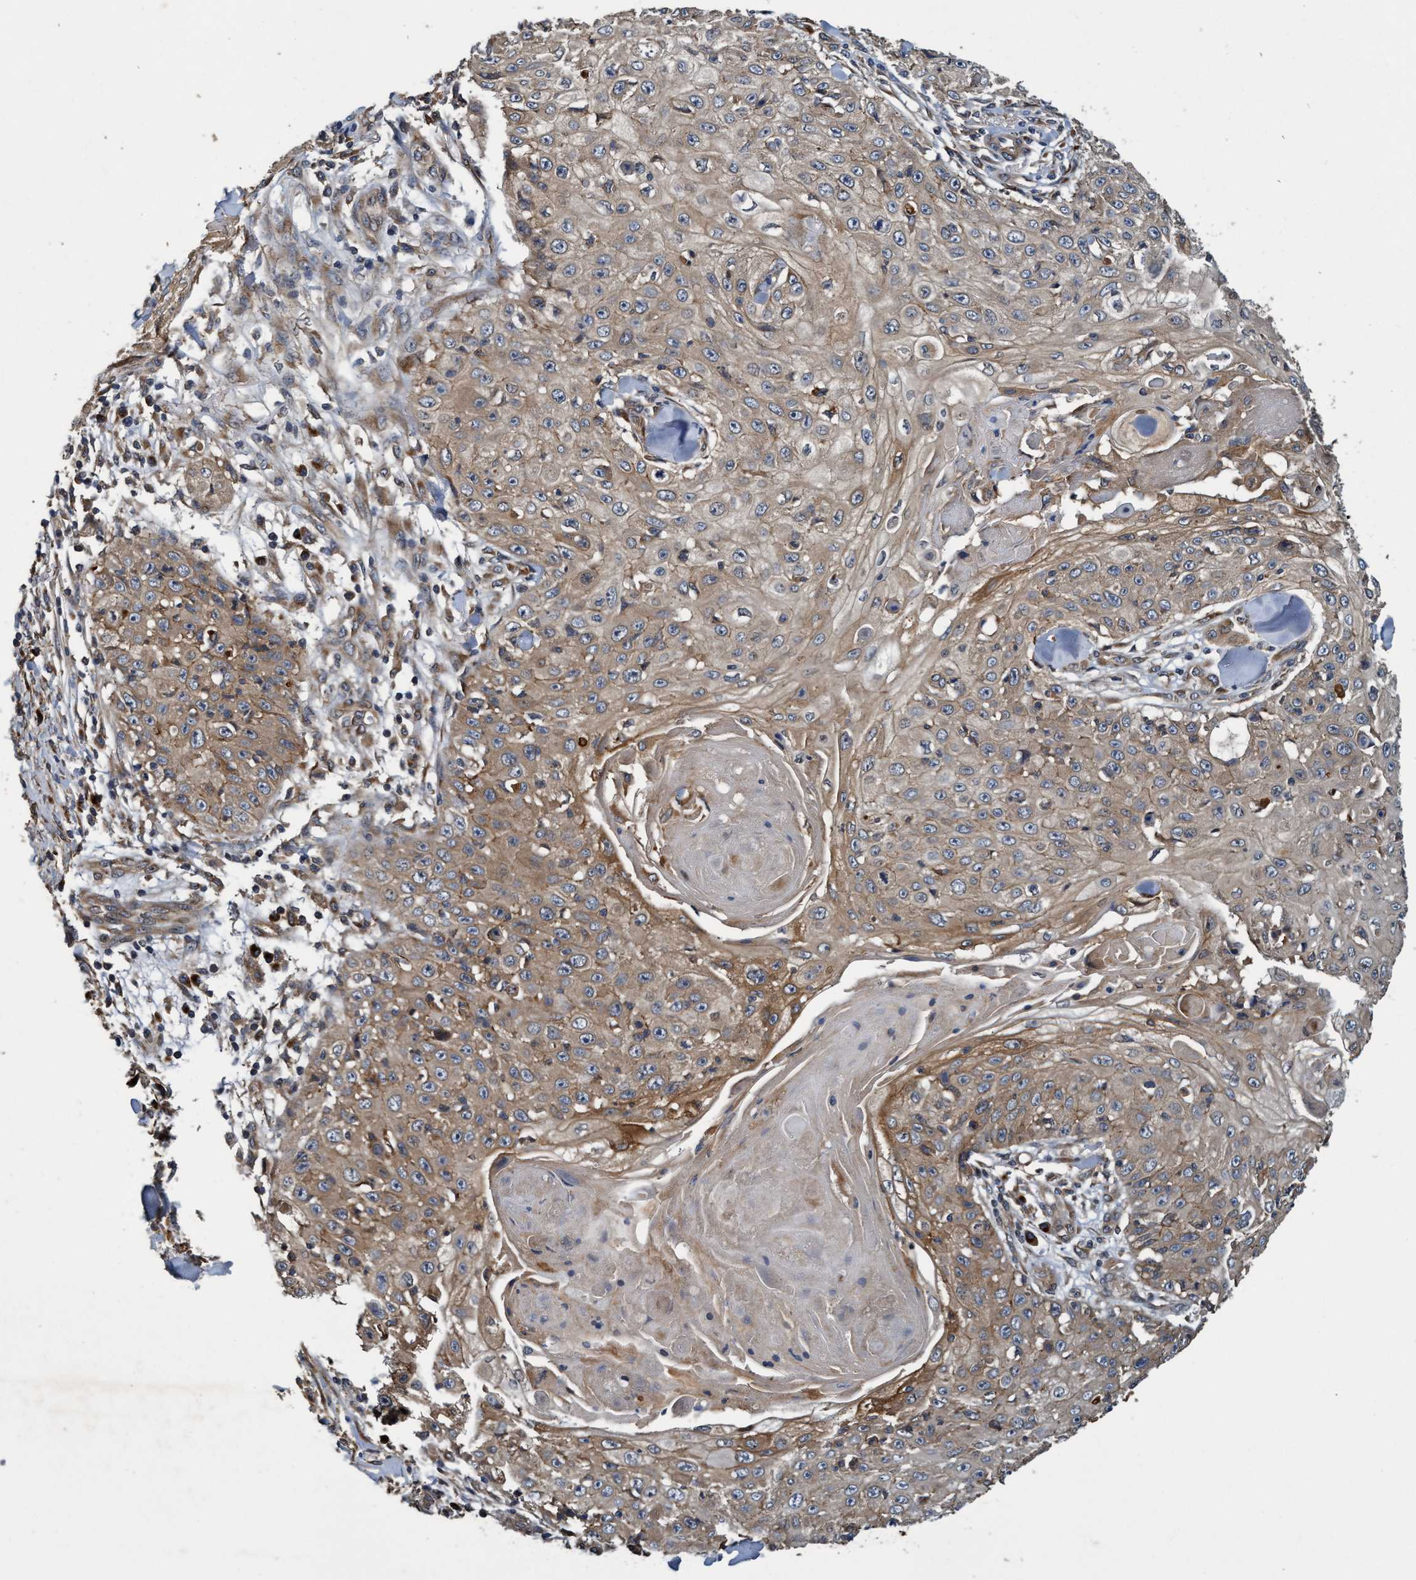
{"staining": {"intensity": "weak", "quantity": ">75%", "location": "cytoplasmic/membranous"}, "tissue": "skin cancer", "cell_type": "Tumor cells", "image_type": "cancer", "snomed": [{"axis": "morphology", "description": "Squamous cell carcinoma, NOS"}, {"axis": "topography", "description": "Skin"}], "caption": "Immunohistochemistry (IHC) (DAB) staining of human skin cancer demonstrates weak cytoplasmic/membranous protein staining in approximately >75% of tumor cells.", "gene": "MACC1", "patient": {"sex": "male", "age": 86}}